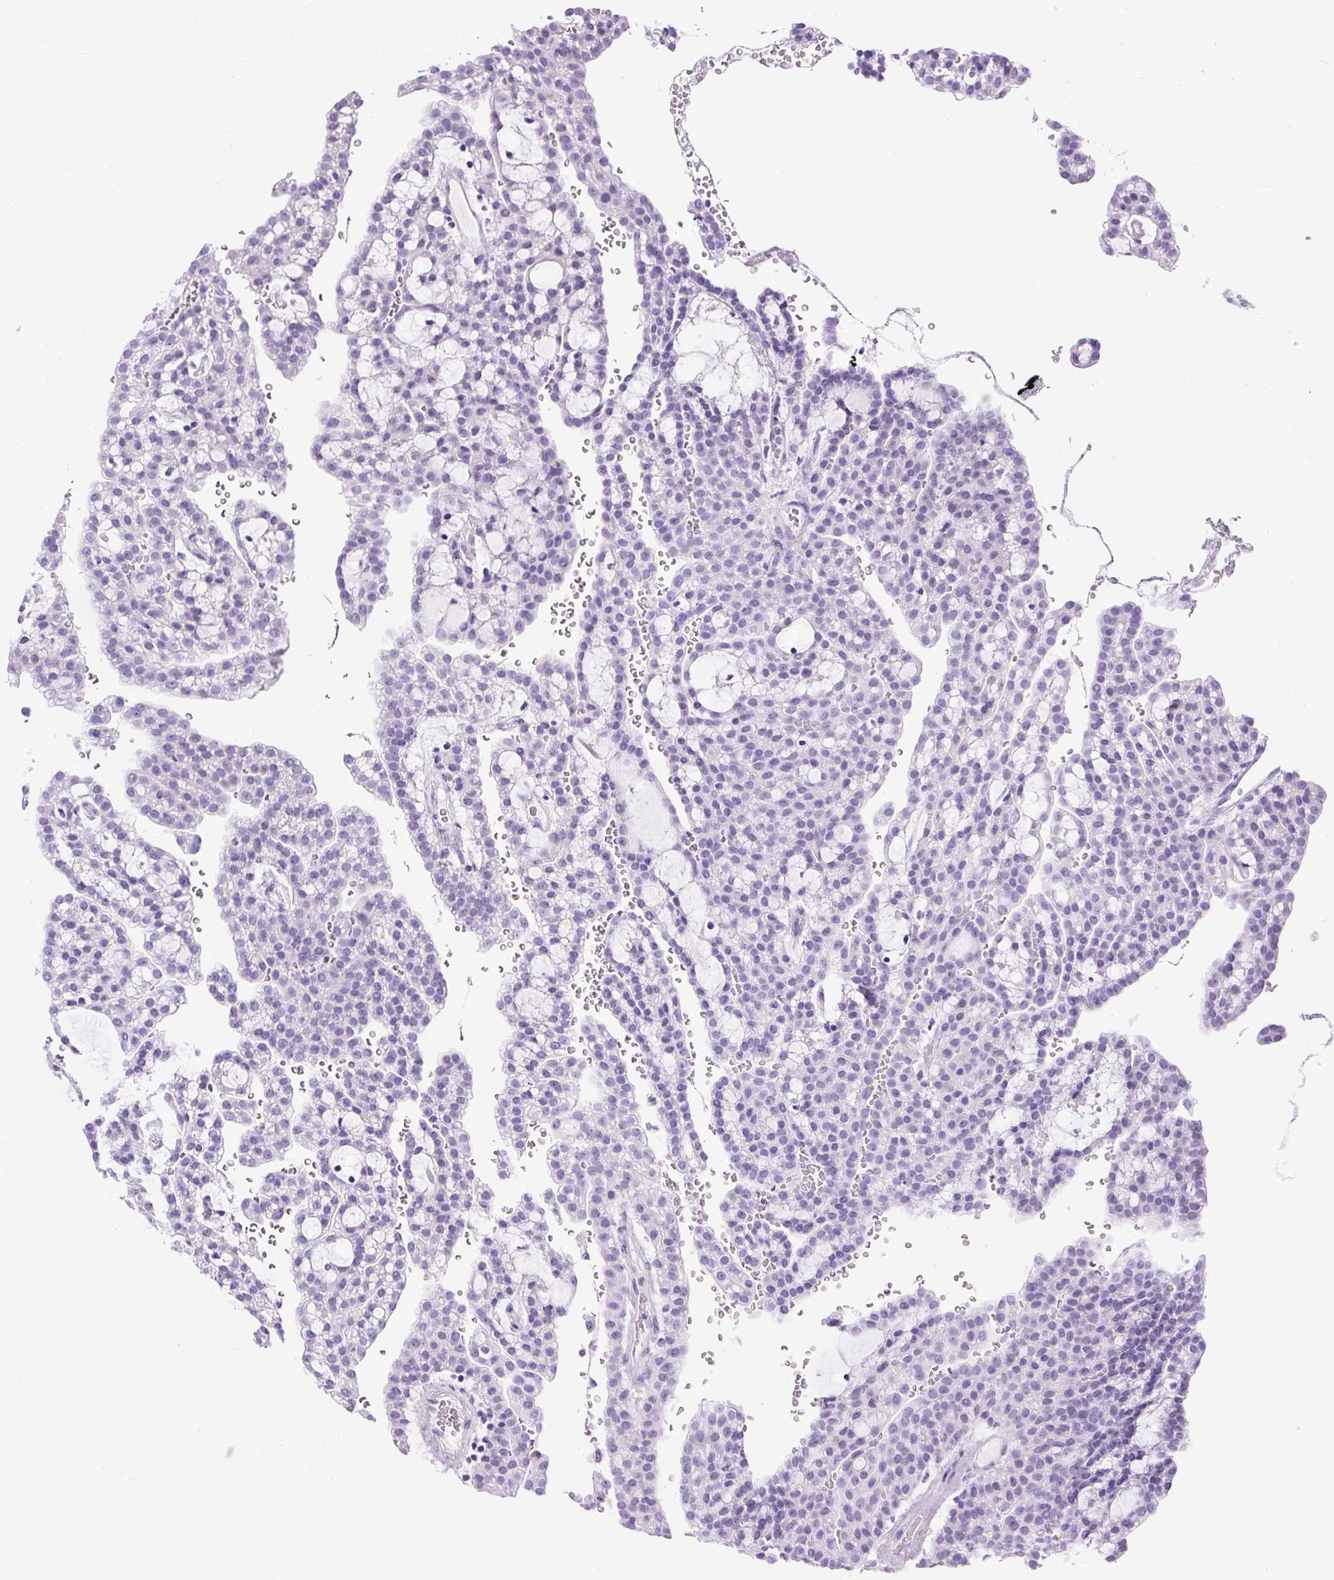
{"staining": {"intensity": "negative", "quantity": "none", "location": "none"}, "tissue": "renal cancer", "cell_type": "Tumor cells", "image_type": "cancer", "snomed": [{"axis": "morphology", "description": "Adenocarcinoma, NOS"}, {"axis": "topography", "description": "Kidney"}], "caption": "A high-resolution histopathology image shows immunohistochemistry (IHC) staining of renal cancer (adenocarcinoma), which displays no significant expression in tumor cells.", "gene": "UPP1", "patient": {"sex": "male", "age": 63}}